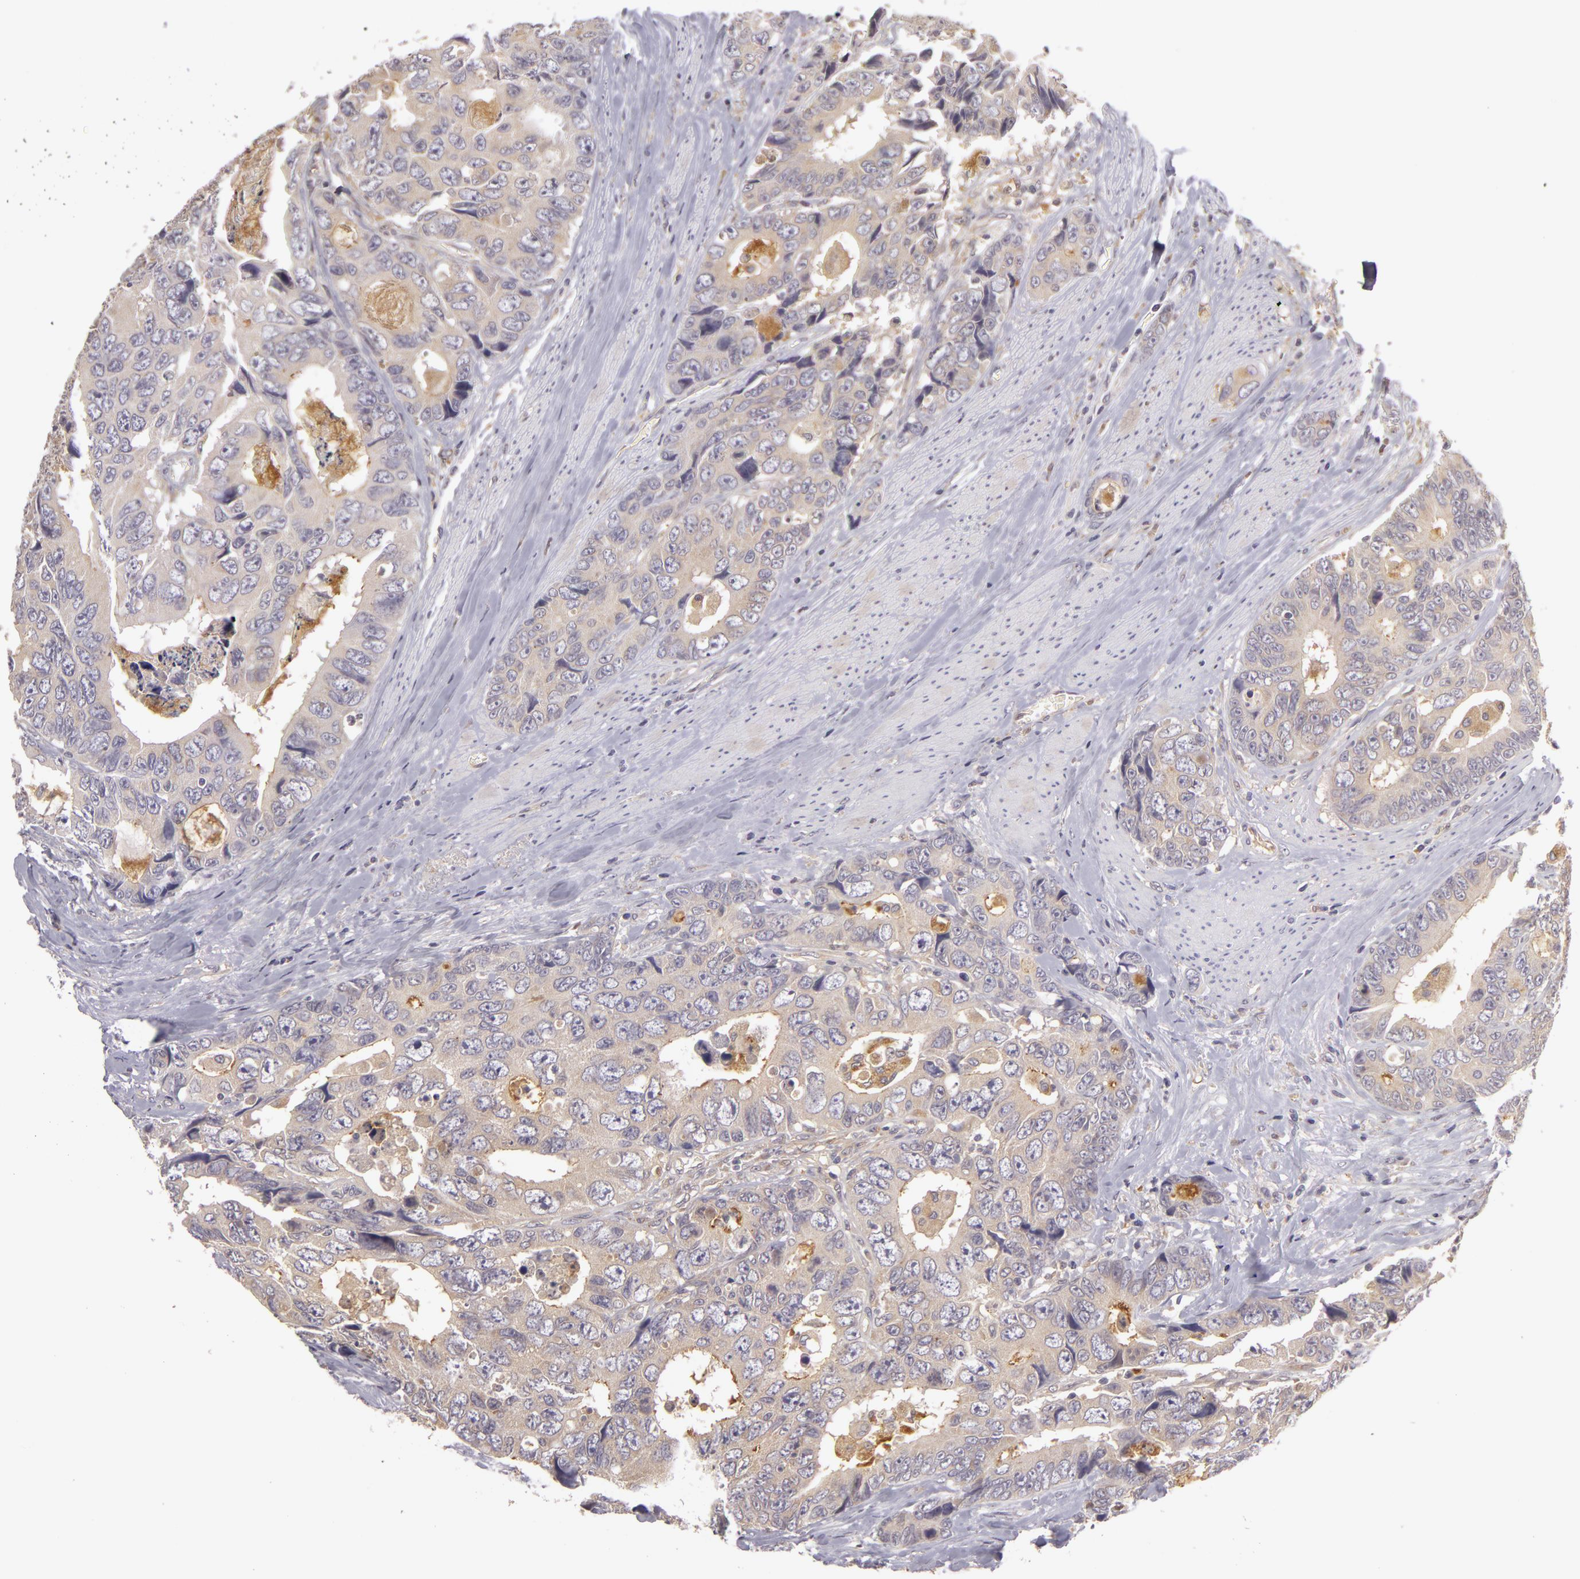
{"staining": {"intensity": "weak", "quantity": ">75%", "location": "cytoplasmic/membranous"}, "tissue": "colorectal cancer", "cell_type": "Tumor cells", "image_type": "cancer", "snomed": [{"axis": "morphology", "description": "Adenocarcinoma, NOS"}, {"axis": "topography", "description": "Rectum"}], "caption": "Immunohistochemistry micrograph of neoplastic tissue: human colorectal cancer stained using IHC reveals low levels of weak protein expression localized specifically in the cytoplasmic/membranous of tumor cells, appearing as a cytoplasmic/membranous brown color.", "gene": "ZNF229", "patient": {"sex": "female", "age": 67}}